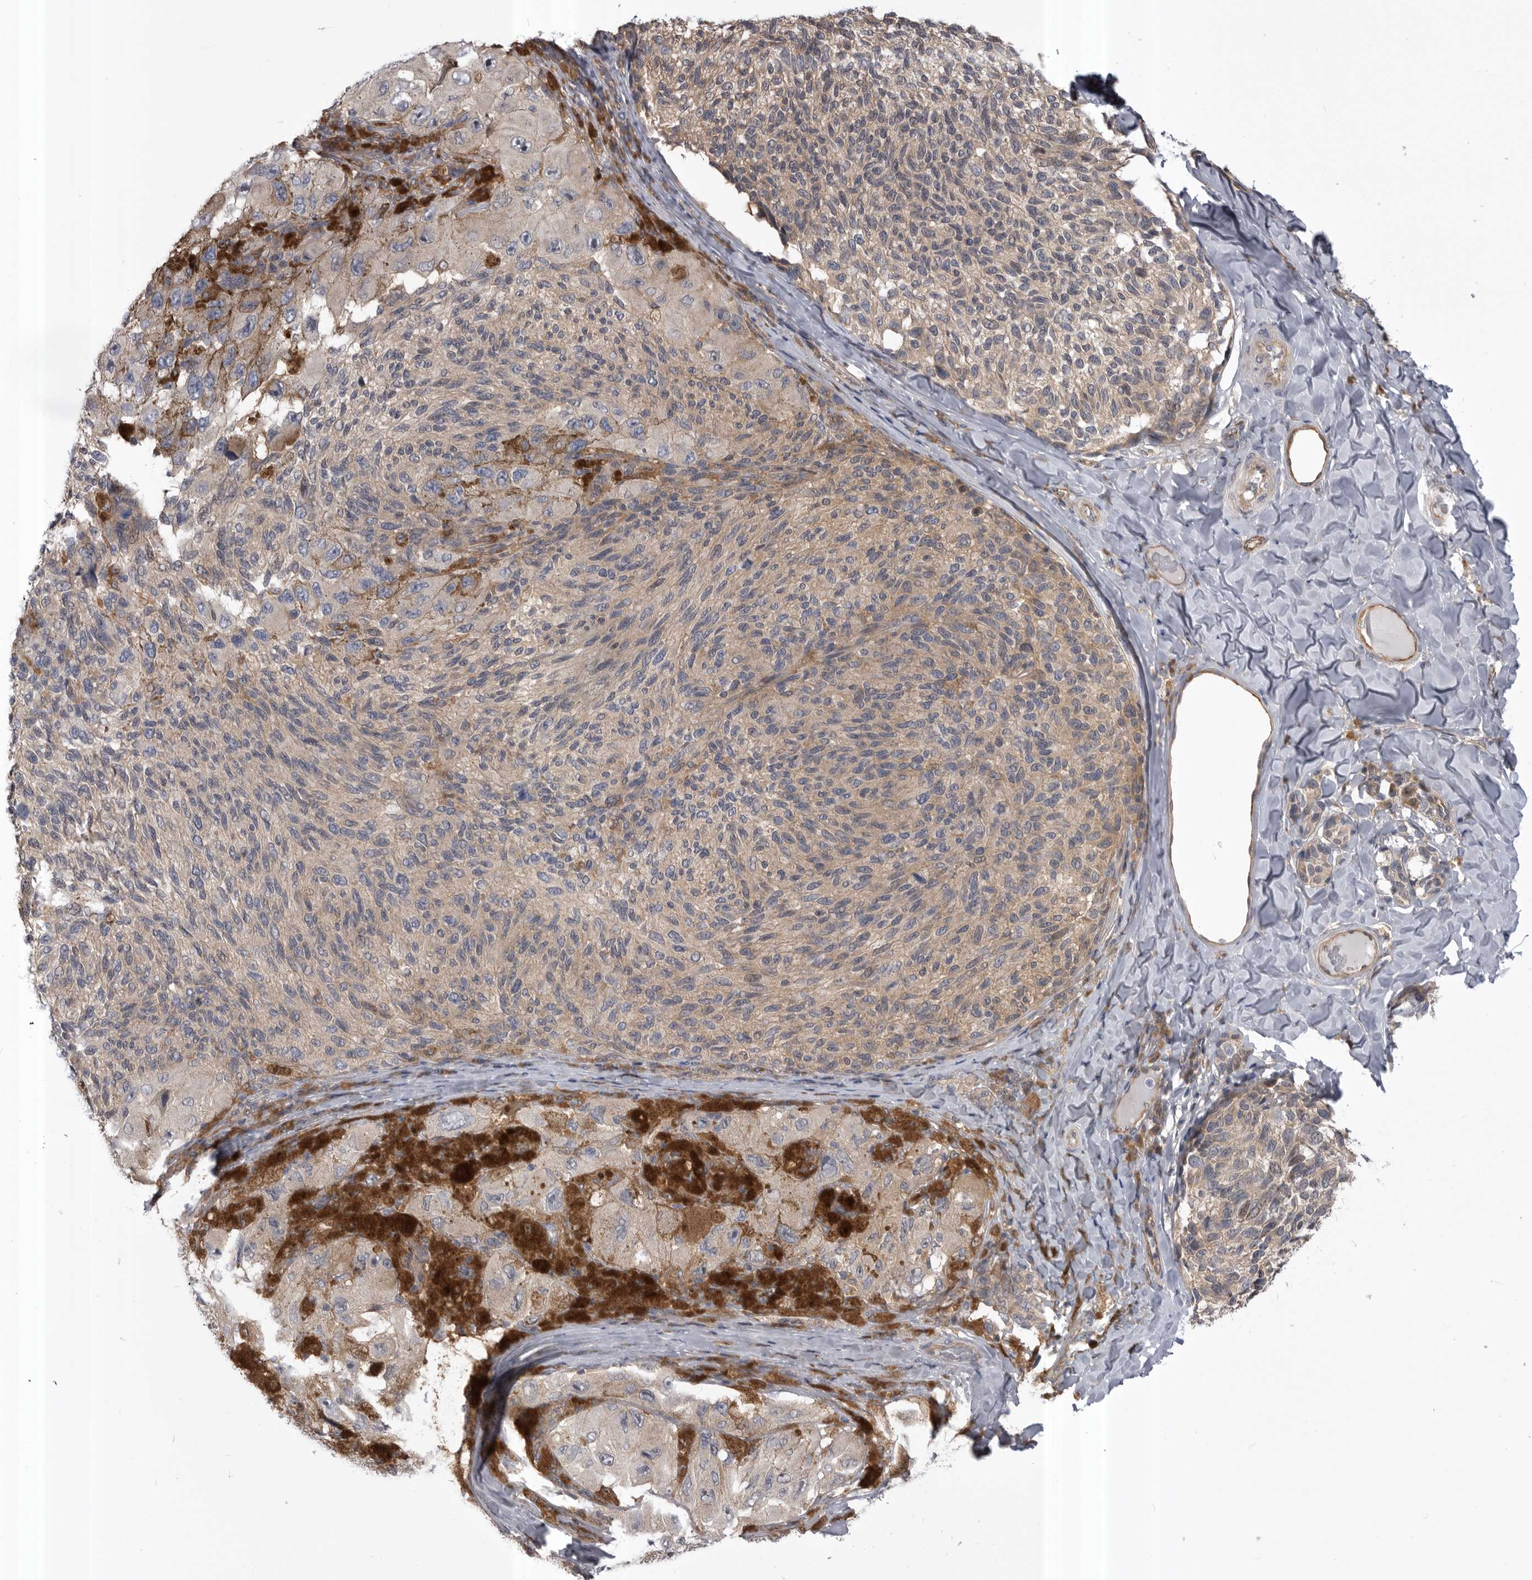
{"staining": {"intensity": "weak", "quantity": ">75%", "location": "cytoplasmic/membranous"}, "tissue": "melanoma", "cell_type": "Tumor cells", "image_type": "cancer", "snomed": [{"axis": "morphology", "description": "Malignant melanoma, NOS"}, {"axis": "topography", "description": "Skin"}], "caption": "A high-resolution image shows immunohistochemistry (IHC) staining of melanoma, which displays weak cytoplasmic/membranous expression in about >75% of tumor cells. The staining is performed using DAB brown chromogen to label protein expression. The nuclei are counter-stained blue using hematoxylin.", "gene": "RAB3GAP2", "patient": {"sex": "female", "age": 73}}